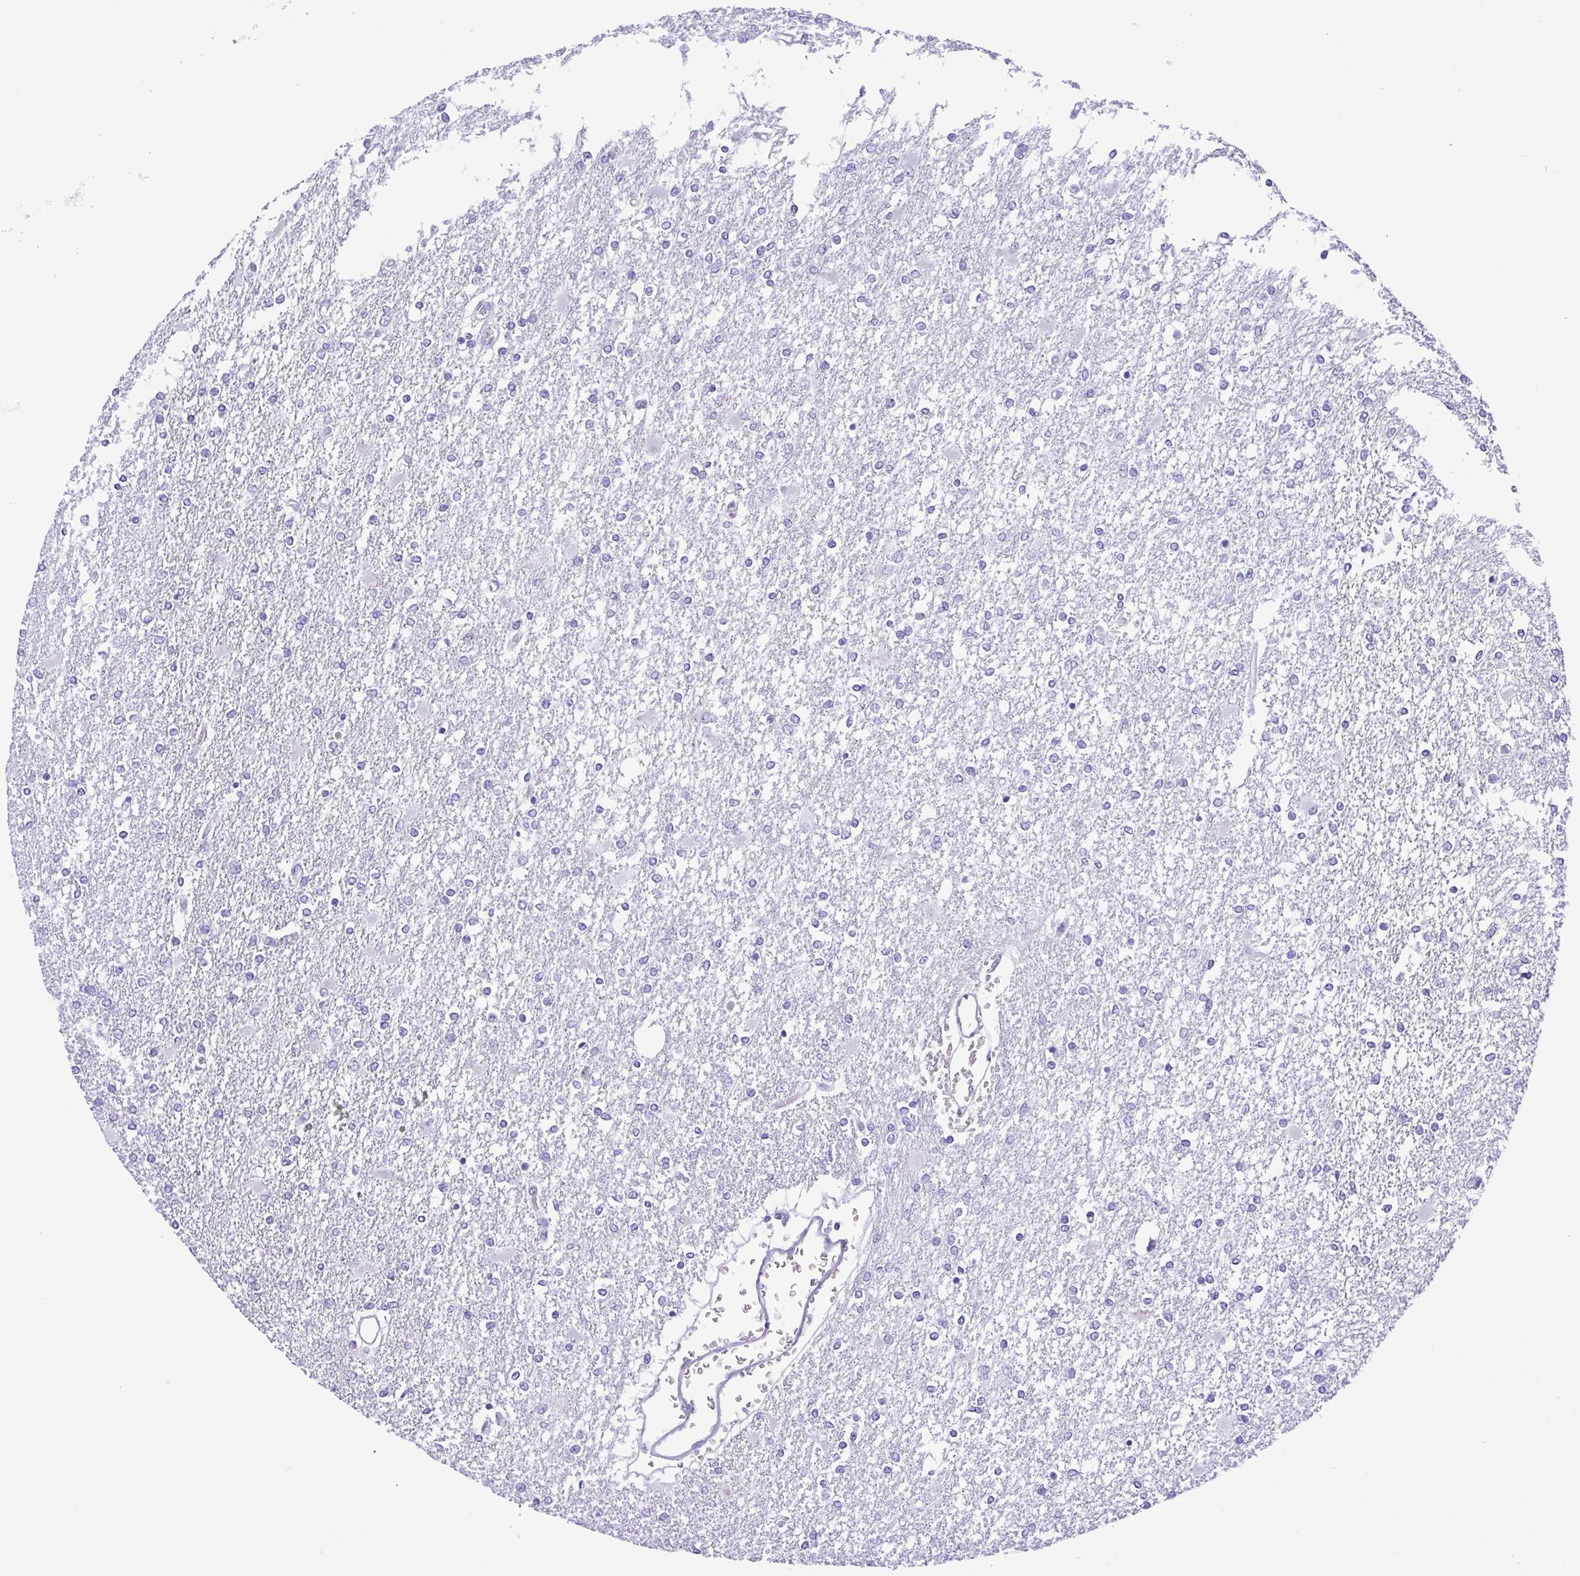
{"staining": {"intensity": "negative", "quantity": "none", "location": "none"}, "tissue": "glioma", "cell_type": "Tumor cells", "image_type": "cancer", "snomed": [{"axis": "morphology", "description": "Glioma, malignant, High grade"}, {"axis": "topography", "description": "Cerebral cortex"}], "caption": "Immunohistochemical staining of glioma reveals no significant expression in tumor cells.", "gene": "OVGP1", "patient": {"sex": "male", "age": 79}}